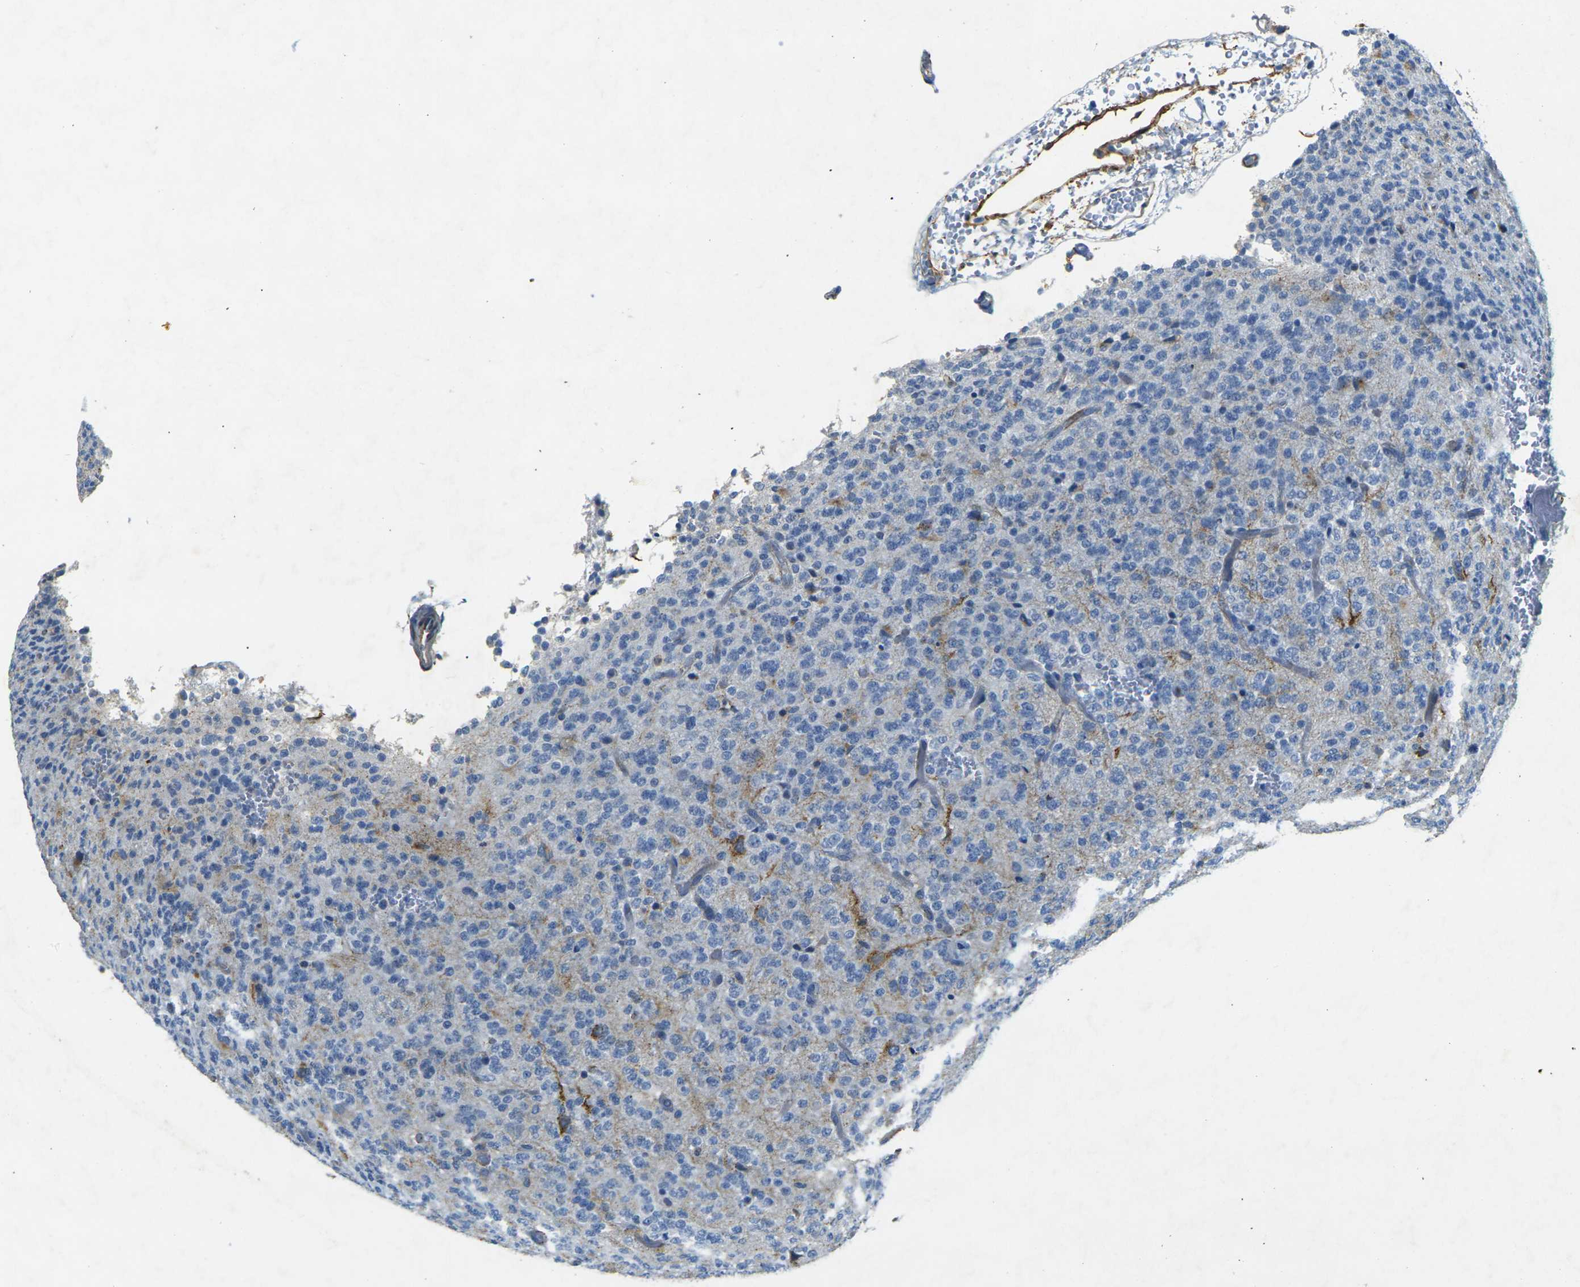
{"staining": {"intensity": "negative", "quantity": "none", "location": "none"}, "tissue": "glioma", "cell_type": "Tumor cells", "image_type": "cancer", "snomed": [{"axis": "morphology", "description": "Glioma, malignant, Low grade"}, {"axis": "topography", "description": "Brain"}], "caption": "An image of malignant glioma (low-grade) stained for a protein shows no brown staining in tumor cells.", "gene": "SORT1", "patient": {"sex": "male", "age": 38}}